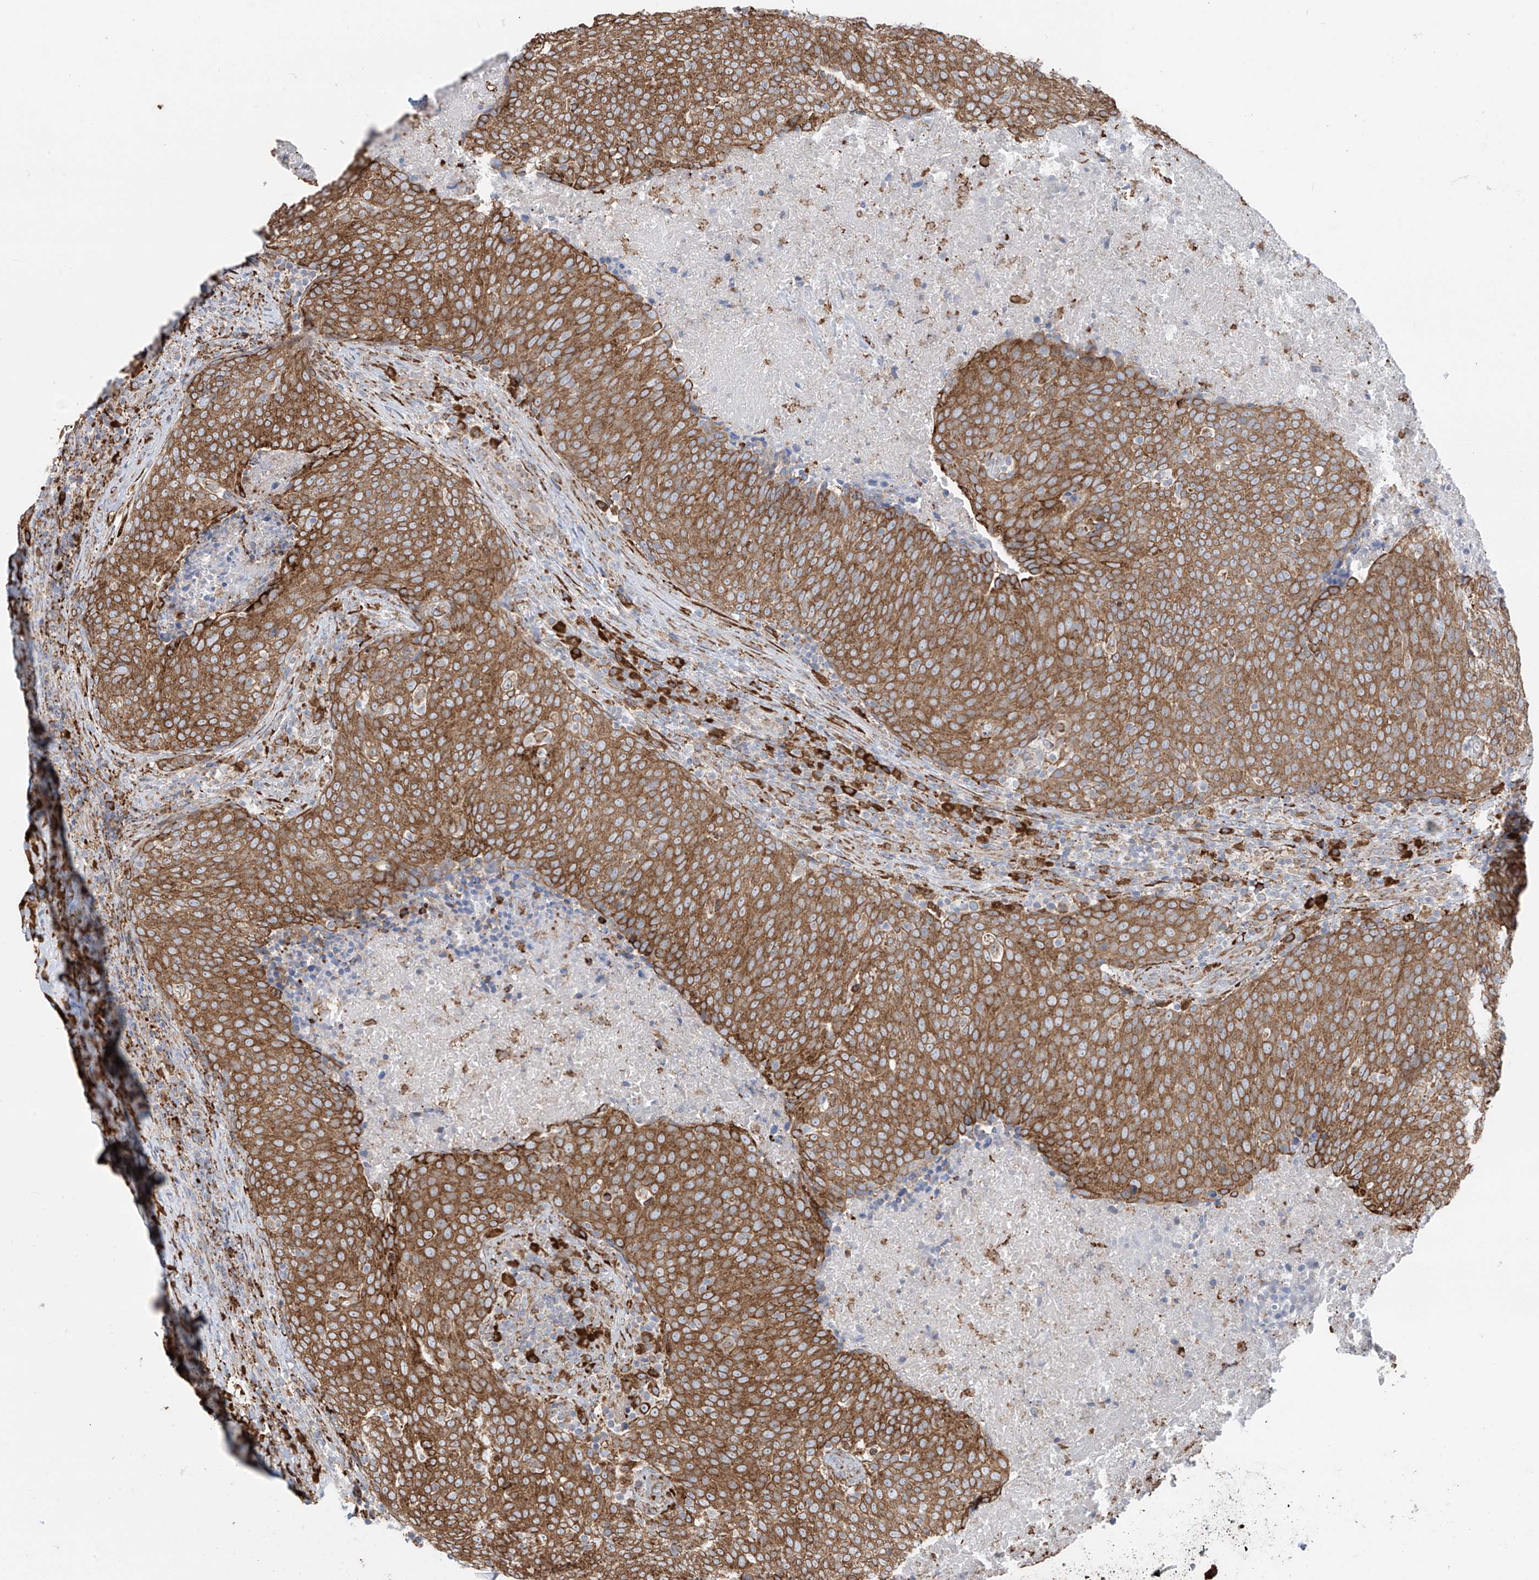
{"staining": {"intensity": "moderate", "quantity": ">75%", "location": "cytoplasmic/membranous"}, "tissue": "head and neck cancer", "cell_type": "Tumor cells", "image_type": "cancer", "snomed": [{"axis": "morphology", "description": "Squamous cell carcinoma, NOS"}, {"axis": "morphology", "description": "Squamous cell carcinoma, metastatic, NOS"}, {"axis": "topography", "description": "Lymph node"}, {"axis": "topography", "description": "Head-Neck"}], "caption": "Immunohistochemical staining of human head and neck squamous cell carcinoma displays medium levels of moderate cytoplasmic/membranous staining in approximately >75% of tumor cells.", "gene": "ZNF354C", "patient": {"sex": "male", "age": 62}}